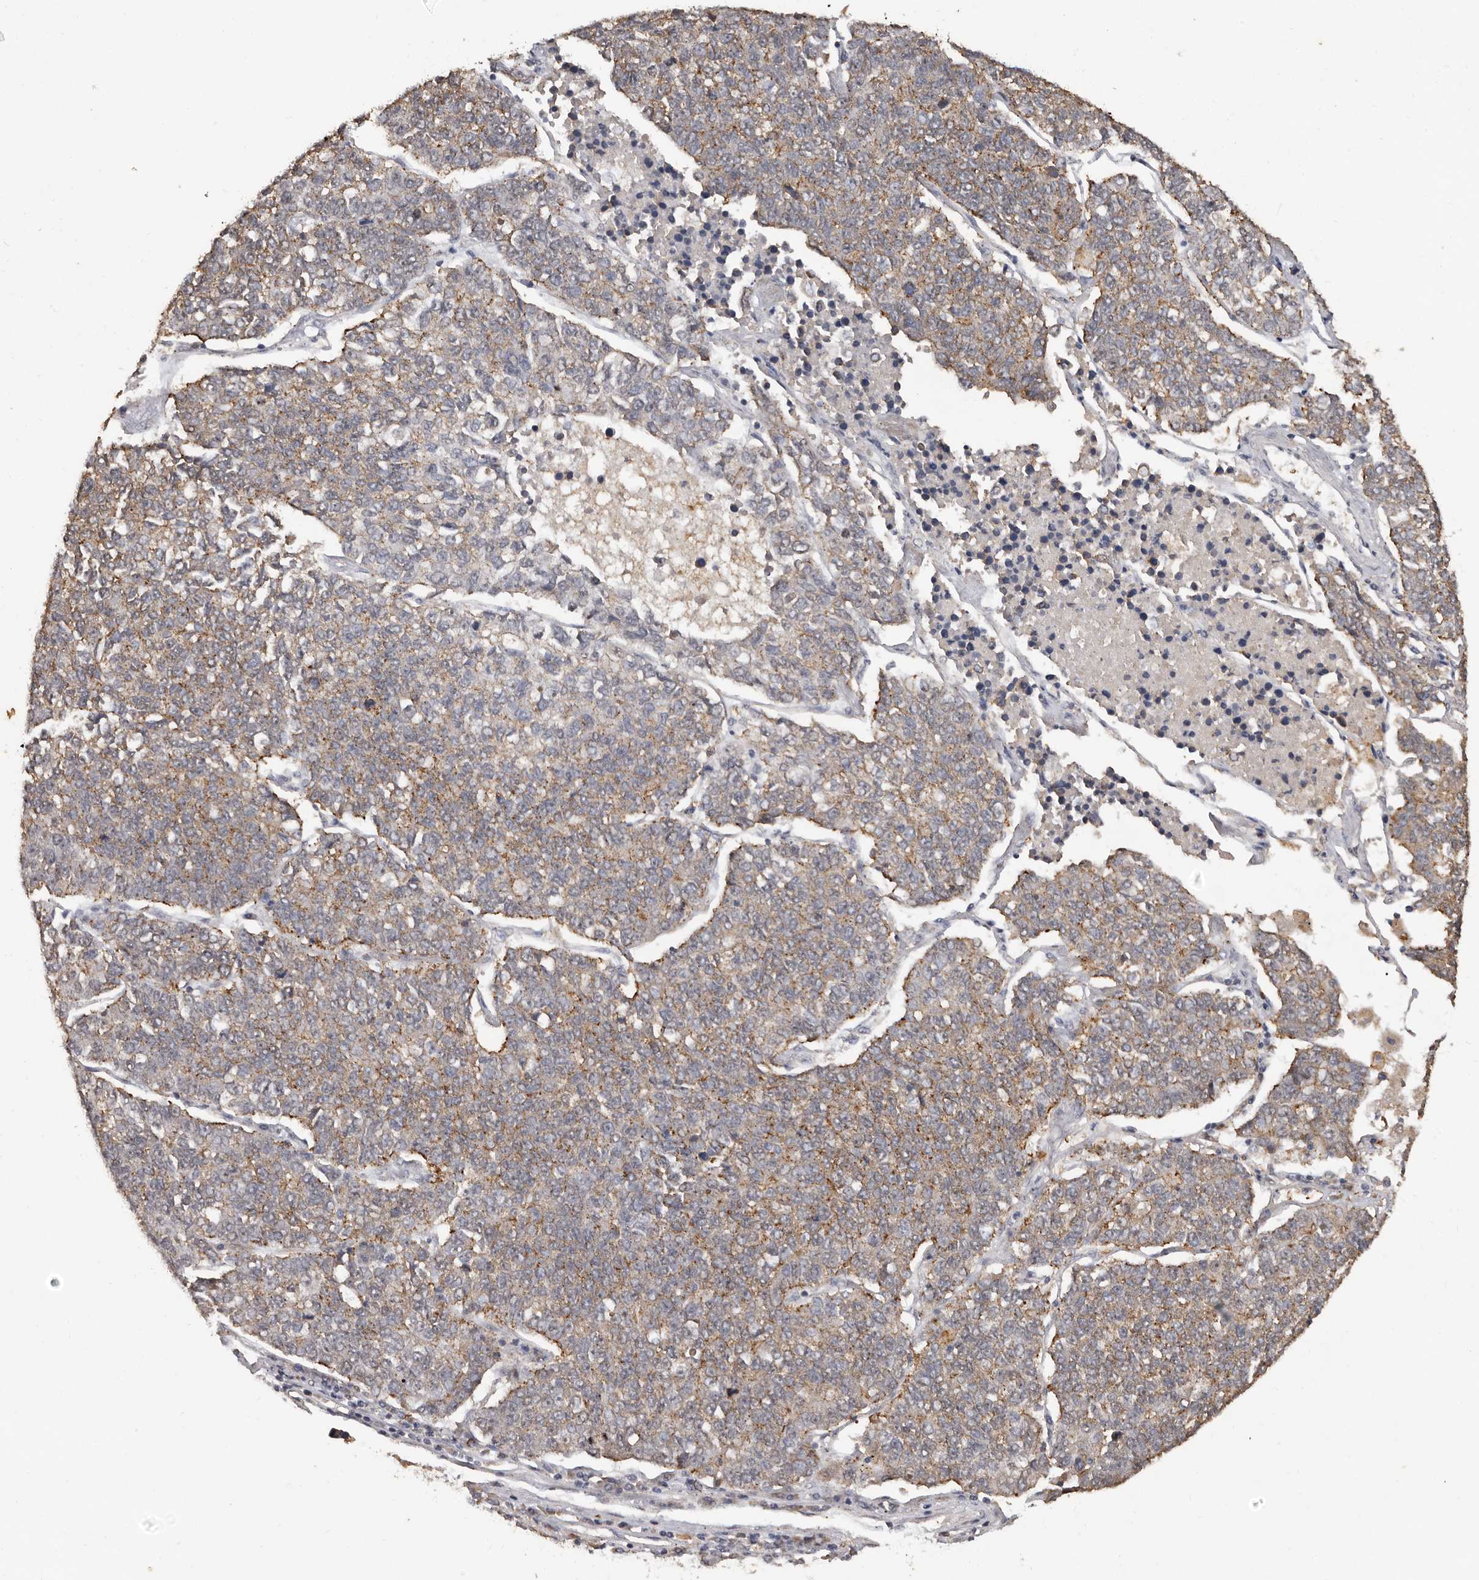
{"staining": {"intensity": "weak", "quantity": "25%-75%", "location": "cytoplasmic/membranous"}, "tissue": "lung cancer", "cell_type": "Tumor cells", "image_type": "cancer", "snomed": [{"axis": "morphology", "description": "Adenocarcinoma, NOS"}, {"axis": "topography", "description": "Lung"}], "caption": "An IHC micrograph of neoplastic tissue is shown. Protein staining in brown highlights weak cytoplasmic/membranous positivity in lung adenocarcinoma within tumor cells. The staining is performed using DAB brown chromogen to label protein expression. The nuclei are counter-stained blue using hematoxylin.", "gene": "GRAMD2A", "patient": {"sex": "male", "age": 49}}